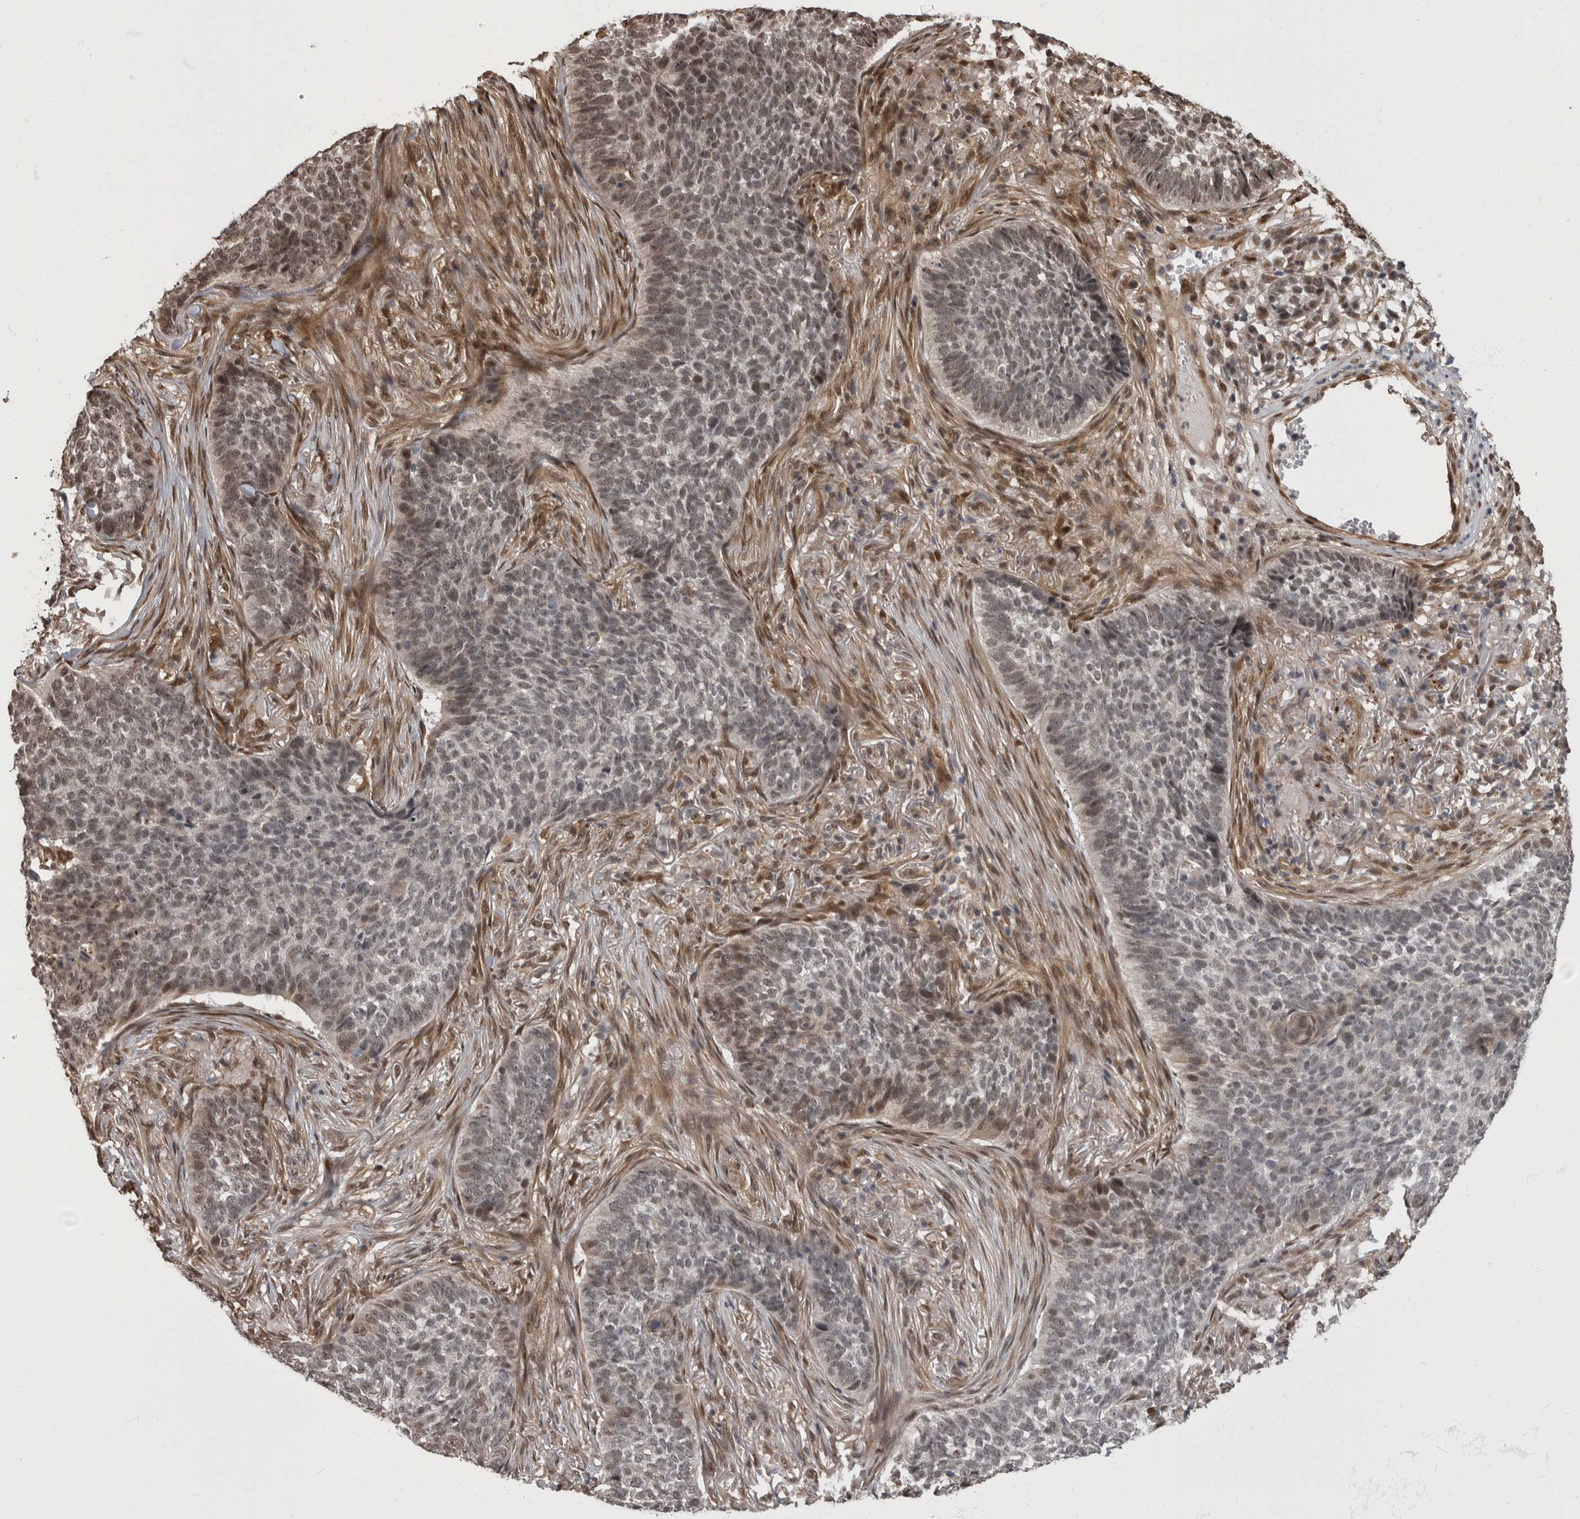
{"staining": {"intensity": "weak", "quantity": "25%-75%", "location": "nuclear"}, "tissue": "skin cancer", "cell_type": "Tumor cells", "image_type": "cancer", "snomed": [{"axis": "morphology", "description": "Basal cell carcinoma"}, {"axis": "topography", "description": "Skin"}], "caption": "Immunohistochemical staining of human skin cancer exhibits low levels of weak nuclear expression in about 25%-75% of tumor cells. Using DAB (brown) and hematoxylin (blue) stains, captured at high magnification using brightfield microscopy.", "gene": "AKT3", "patient": {"sex": "male", "age": 85}}